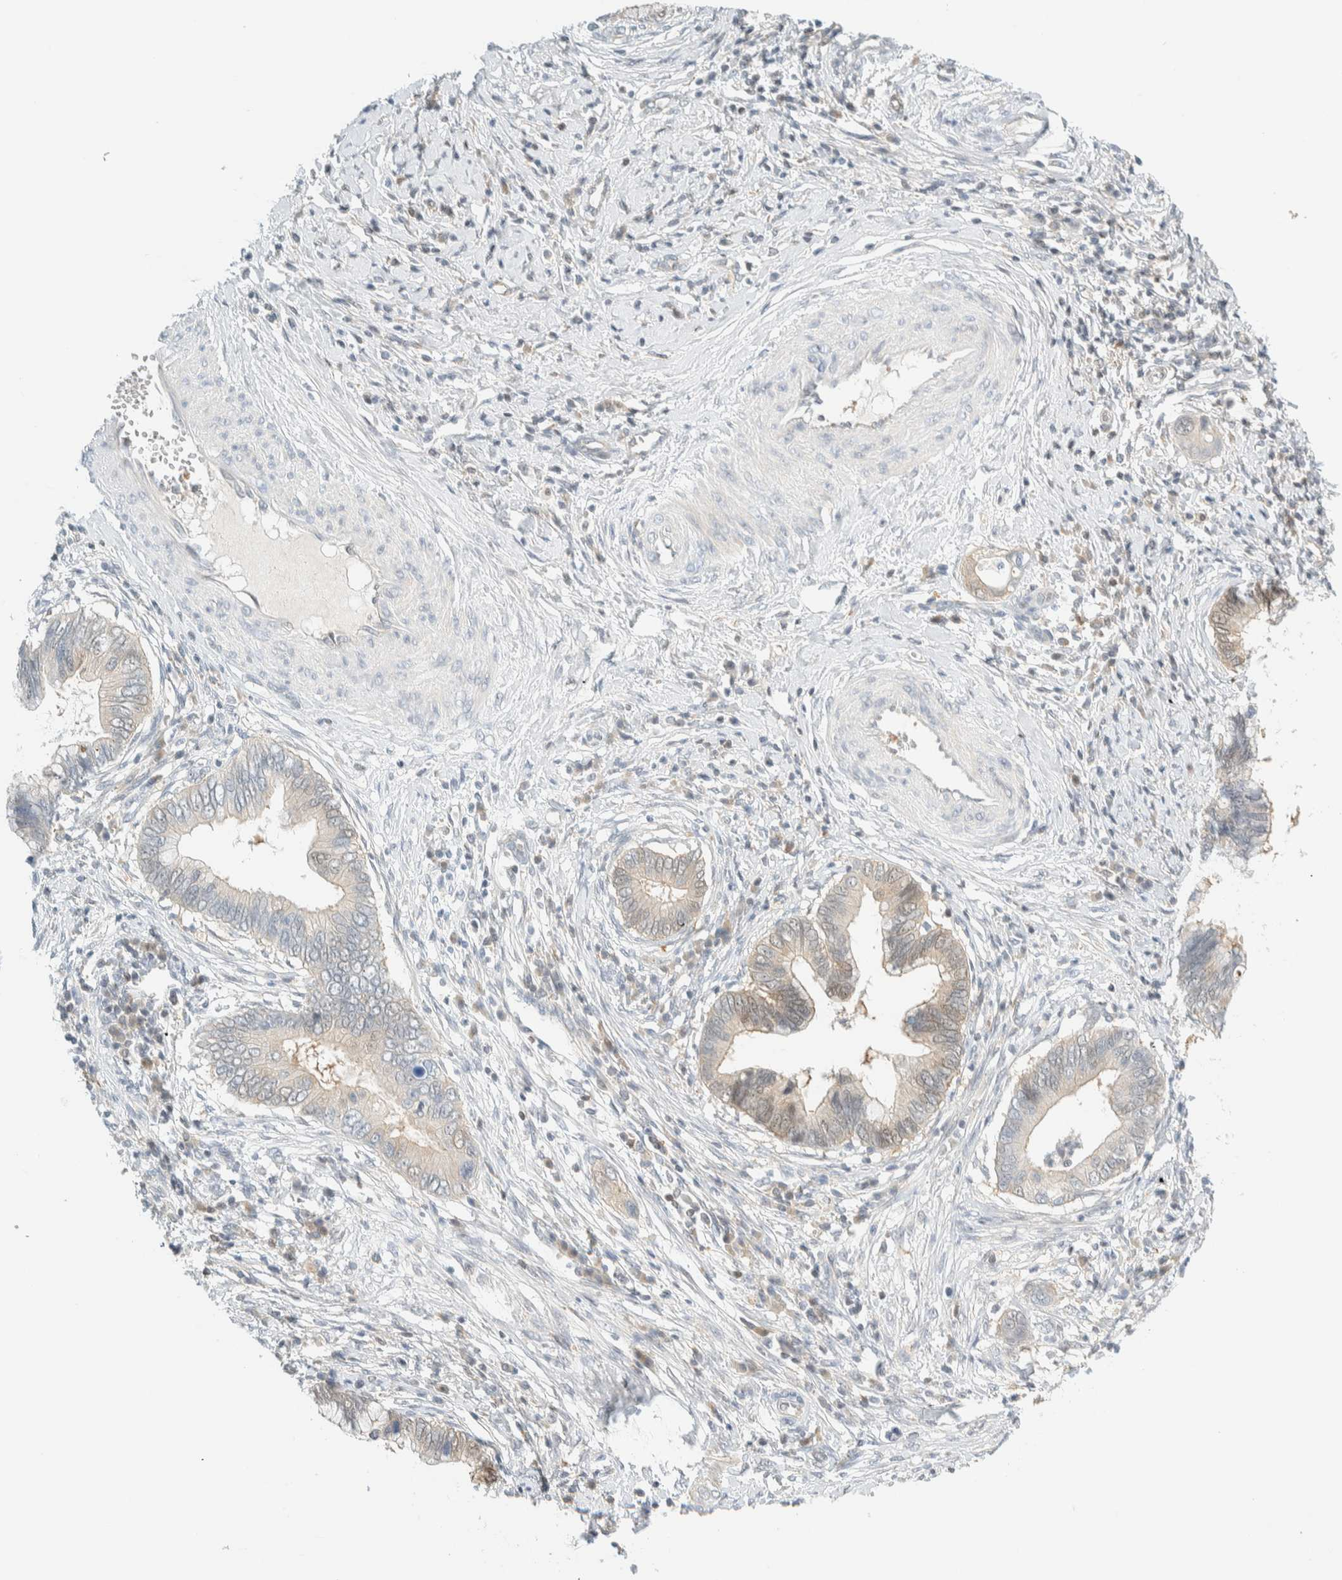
{"staining": {"intensity": "weak", "quantity": "<25%", "location": "cytoplasmic/membranous"}, "tissue": "cervical cancer", "cell_type": "Tumor cells", "image_type": "cancer", "snomed": [{"axis": "morphology", "description": "Adenocarcinoma, NOS"}, {"axis": "topography", "description": "Cervix"}], "caption": "Immunohistochemical staining of human adenocarcinoma (cervical) shows no significant staining in tumor cells.", "gene": "PCYT2", "patient": {"sex": "female", "age": 44}}